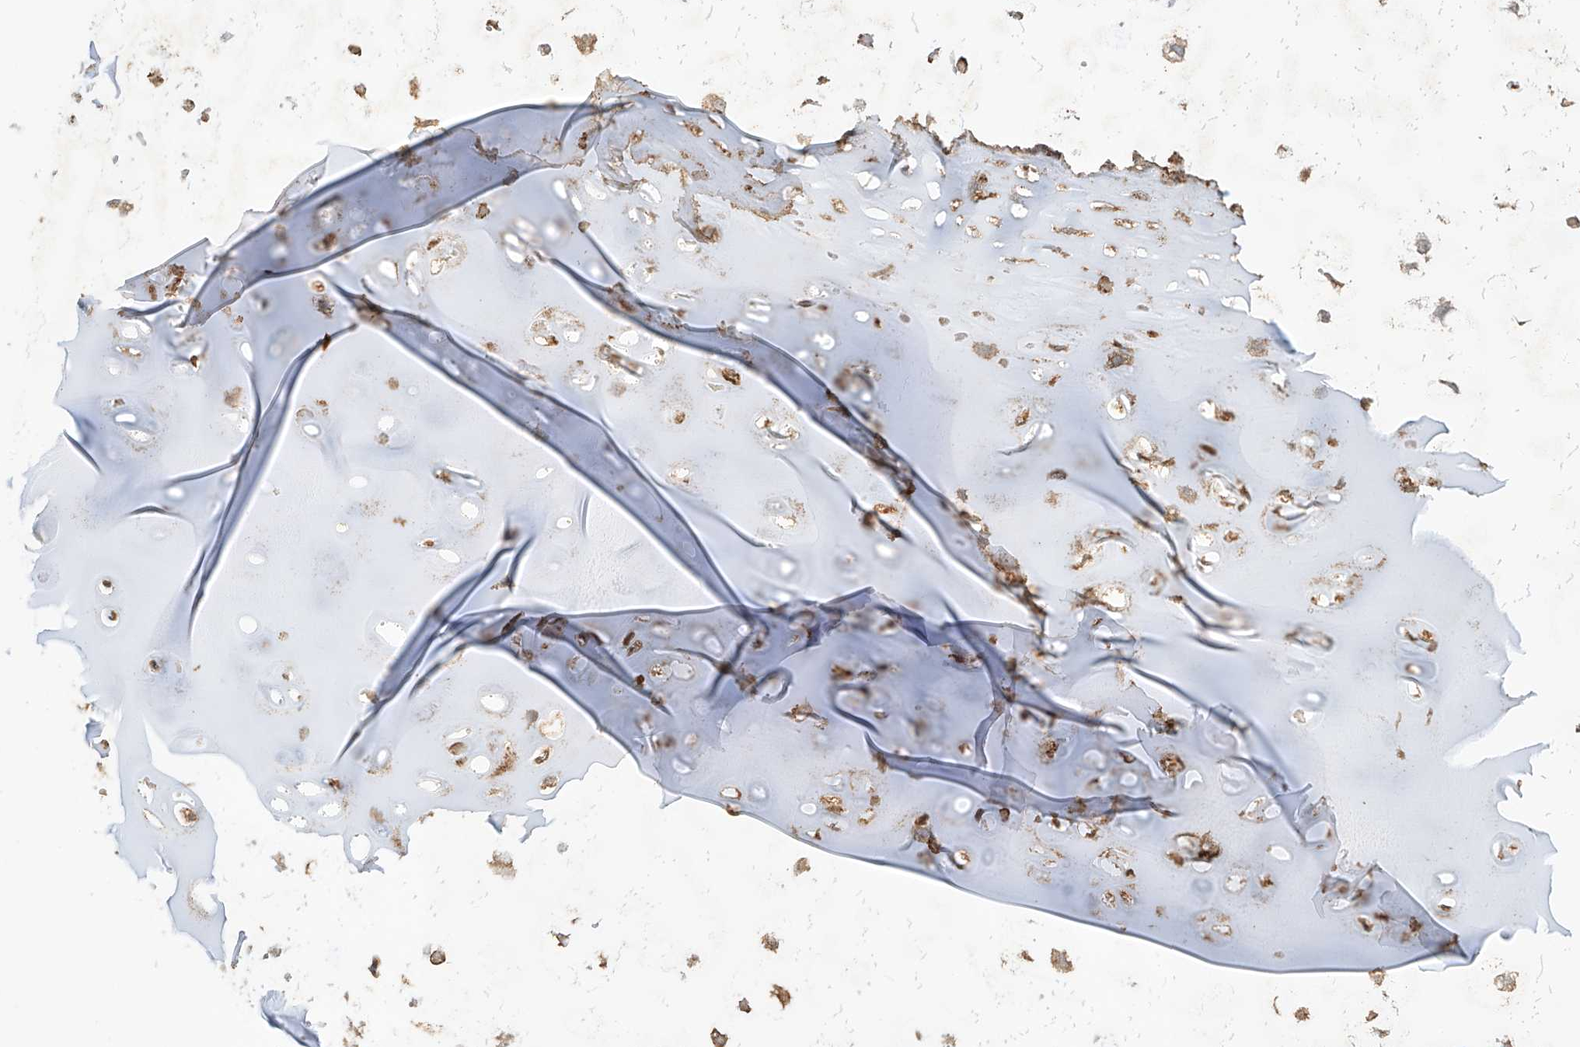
{"staining": {"intensity": "moderate", "quantity": ">75%", "location": "cytoplasmic/membranous"}, "tissue": "adipose tissue", "cell_type": "Adipocytes", "image_type": "normal", "snomed": [{"axis": "morphology", "description": "Normal tissue, NOS"}, {"axis": "morphology", "description": "Basal cell carcinoma"}, {"axis": "topography", "description": "Cartilage tissue"}, {"axis": "topography", "description": "Nasopharynx"}, {"axis": "topography", "description": "Oral tissue"}], "caption": "Immunohistochemical staining of benign human adipose tissue demonstrates >75% levels of moderate cytoplasmic/membranous protein positivity in approximately >75% of adipocytes.", "gene": "RILPL2", "patient": {"sex": "female", "age": 77}}